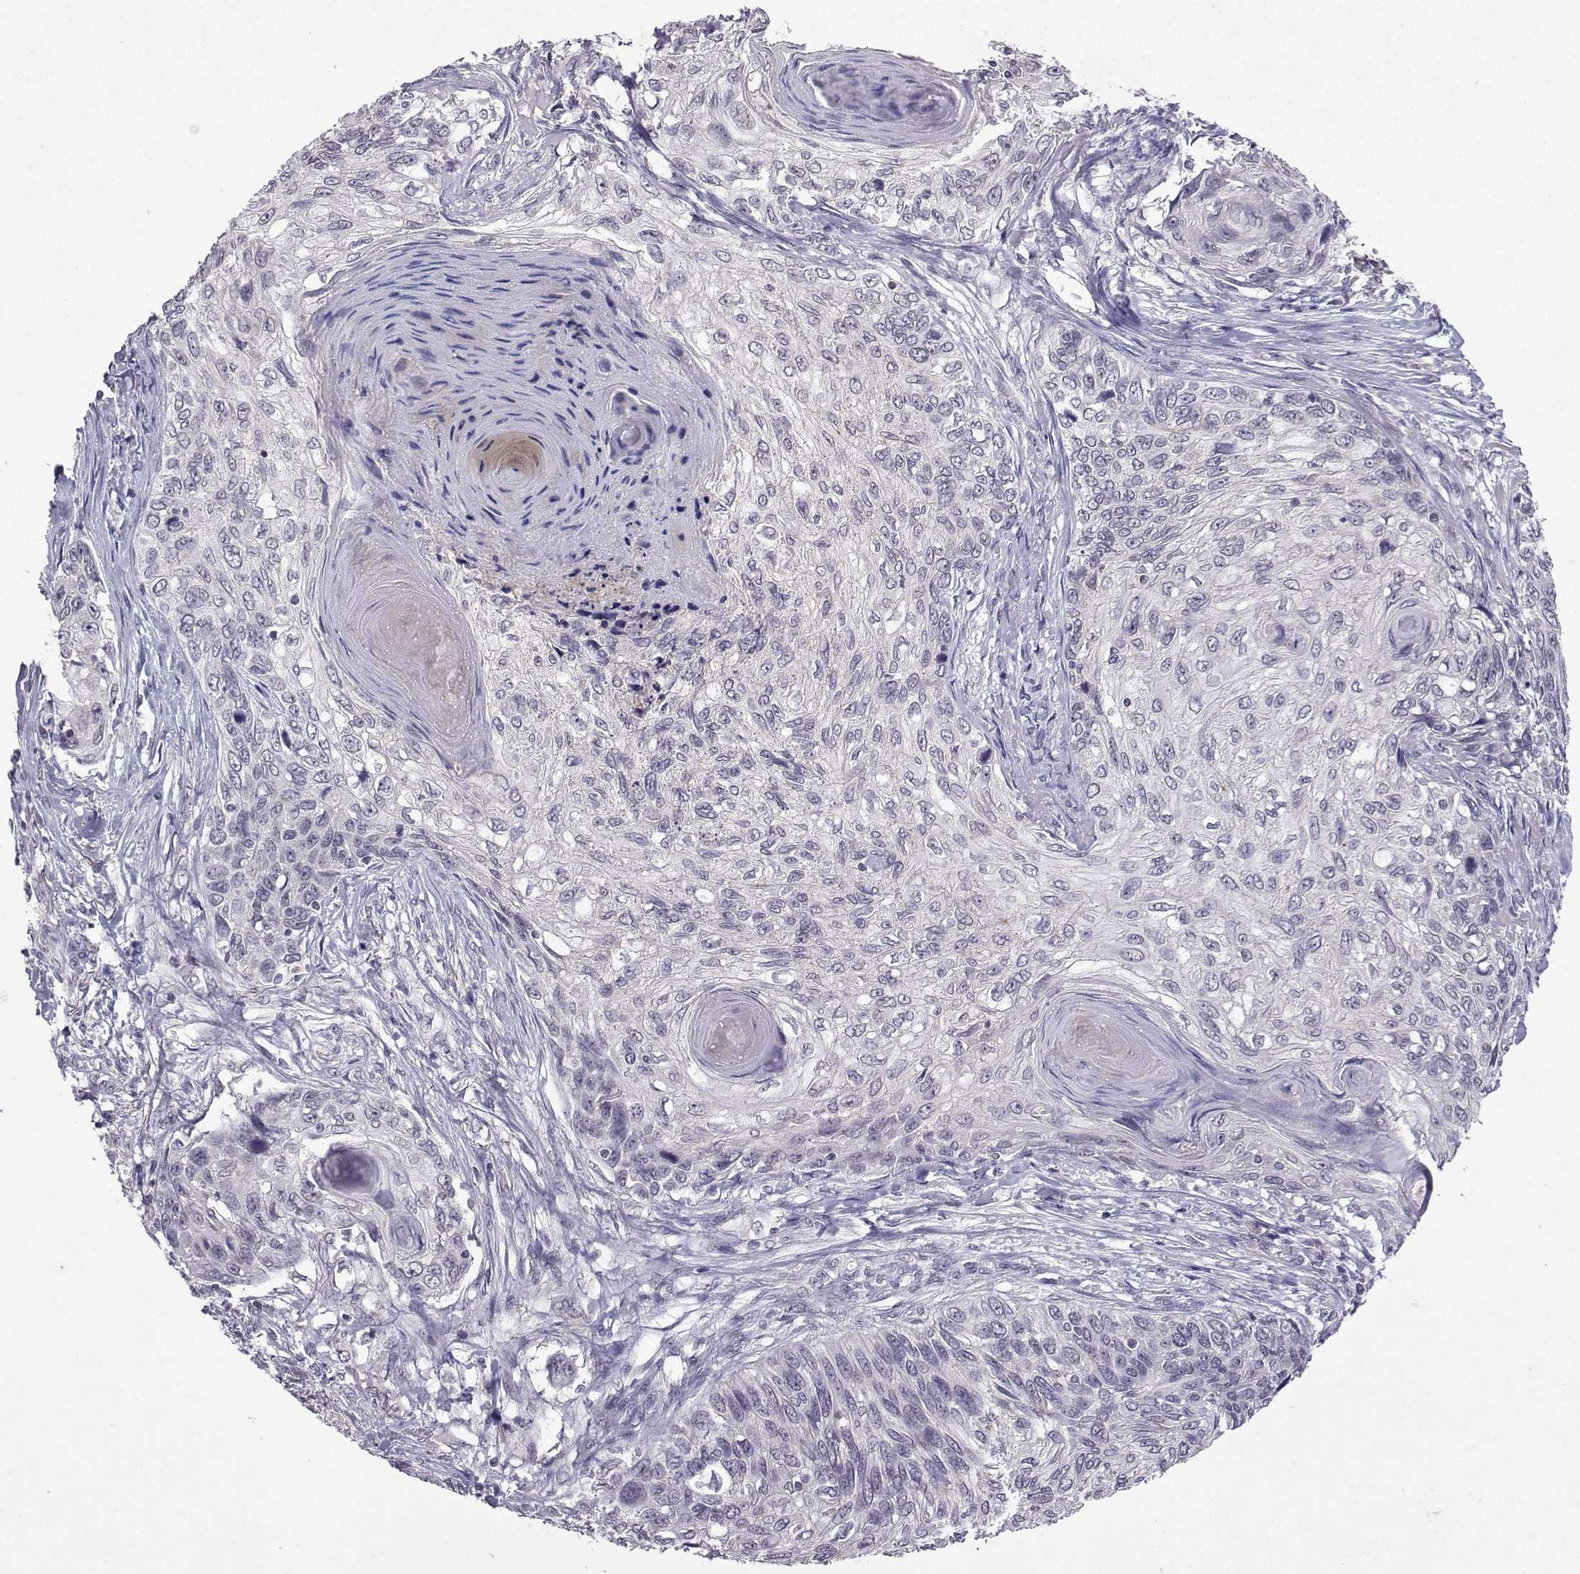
{"staining": {"intensity": "negative", "quantity": "none", "location": "none"}, "tissue": "skin cancer", "cell_type": "Tumor cells", "image_type": "cancer", "snomed": [{"axis": "morphology", "description": "Squamous cell carcinoma, NOS"}, {"axis": "topography", "description": "Skin"}], "caption": "There is no significant staining in tumor cells of skin squamous cell carcinoma.", "gene": "CCL28", "patient": {"sex": "male", "age": 92}}